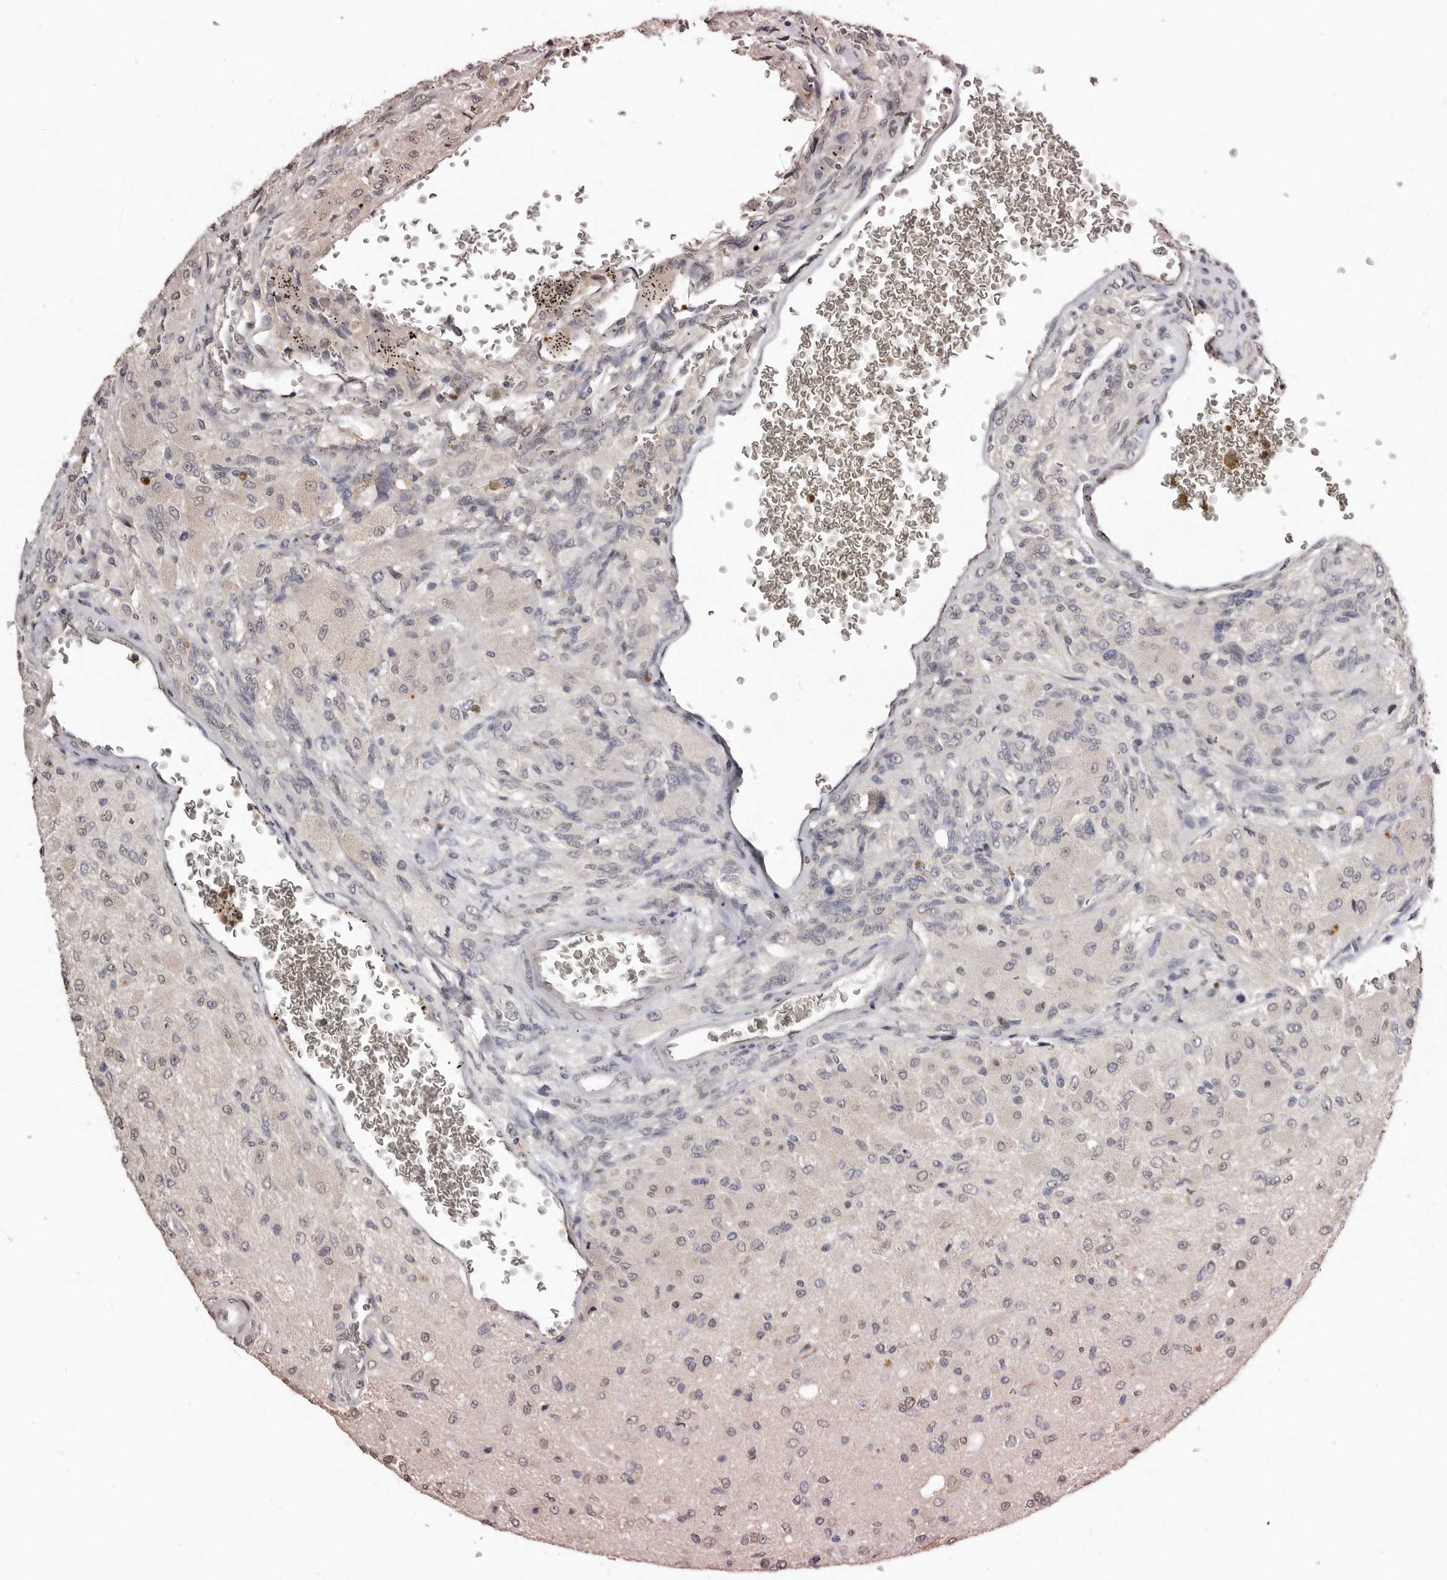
{"staining": {"intensity": "negative", "quantity": "none", "location": "none"}, "tissue": "glioma", "cell_type": "Tumor cells", "image_type": "cancer", "snomed": [{"axis": "morphology", "description": "Normal tissue, NOS"}, {"axis": "morphology", "description": "Glioma, malignant, High grade"}, {"axis": "topography", "description": "Cerebral cortex"}], "caption": "High power microscopy image of an immunohistochemistry micrograph of glioma, revealing no significant expression in tumor cells.", "gene": "SULT1E1", "patient": {"sex": "male", "age": 77}}